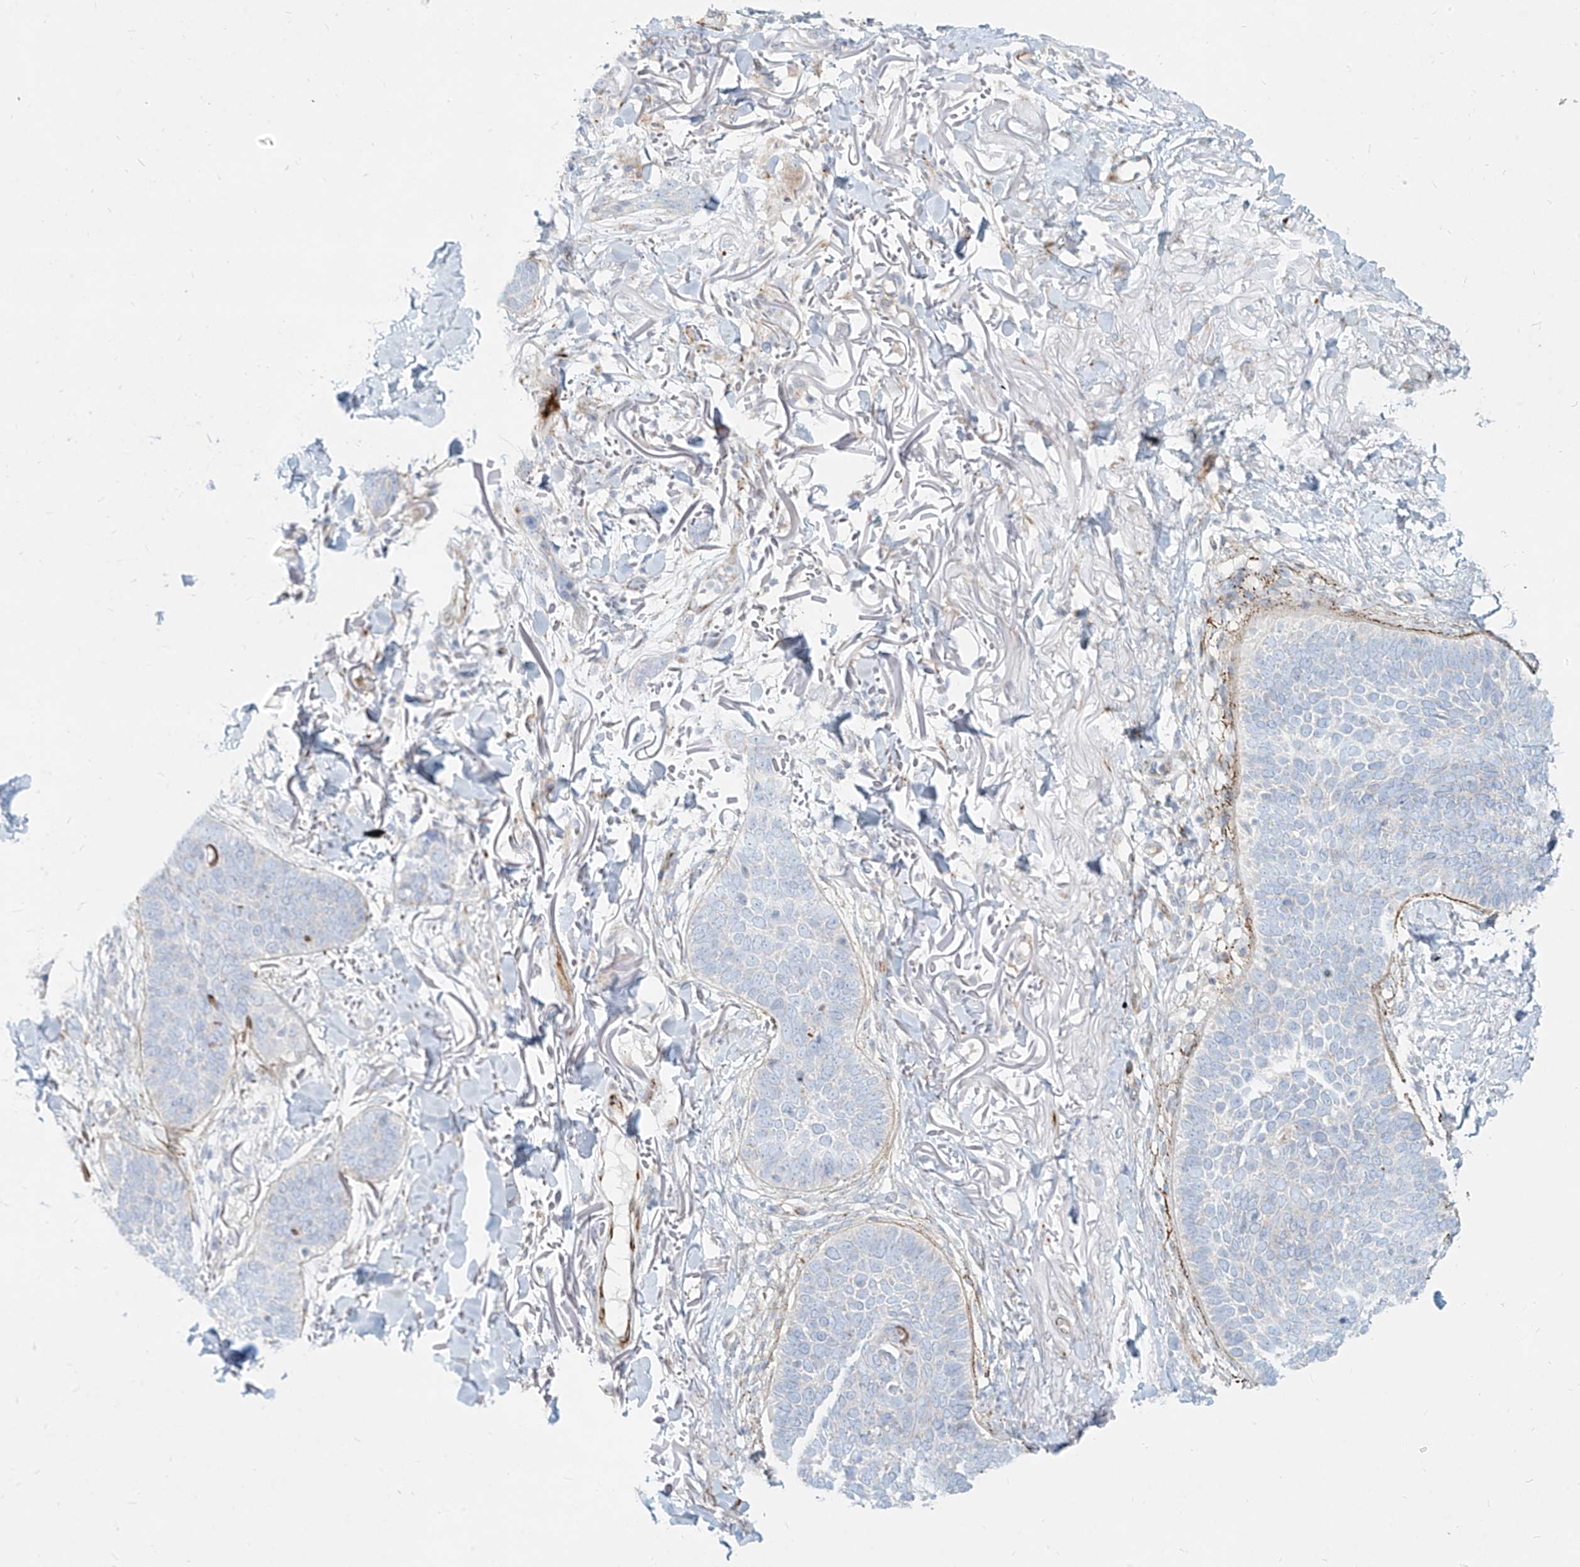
{"staining": {"intensity": "negative", "quantity": "none", "location": "none"}, "tissue": "skin cancer", "cell_type": "Tumor cells", "image_type": "cancer", "snomed": [{"axis": "morphology", "description": "Basal cell carcinoma"}, {"axis": "topography", "description": "Skin"}], "caption": "High magnification brightfield microscopy of basal cell carcinoma (skin) stained with DAB (3,3'-diaminobenzidine) (brown) and counterstained with hematoxylin (blue): tumor cells show no significant staining. The staining was performed using DAB (3,3'-diaminobenzidine) to visualize the protein expression in brown, while the nuclei were stained in blue with hematoxylin (Magnification: 20x).", "gene": "MTX2", "patient": {"sex": "male", "age": 85}}